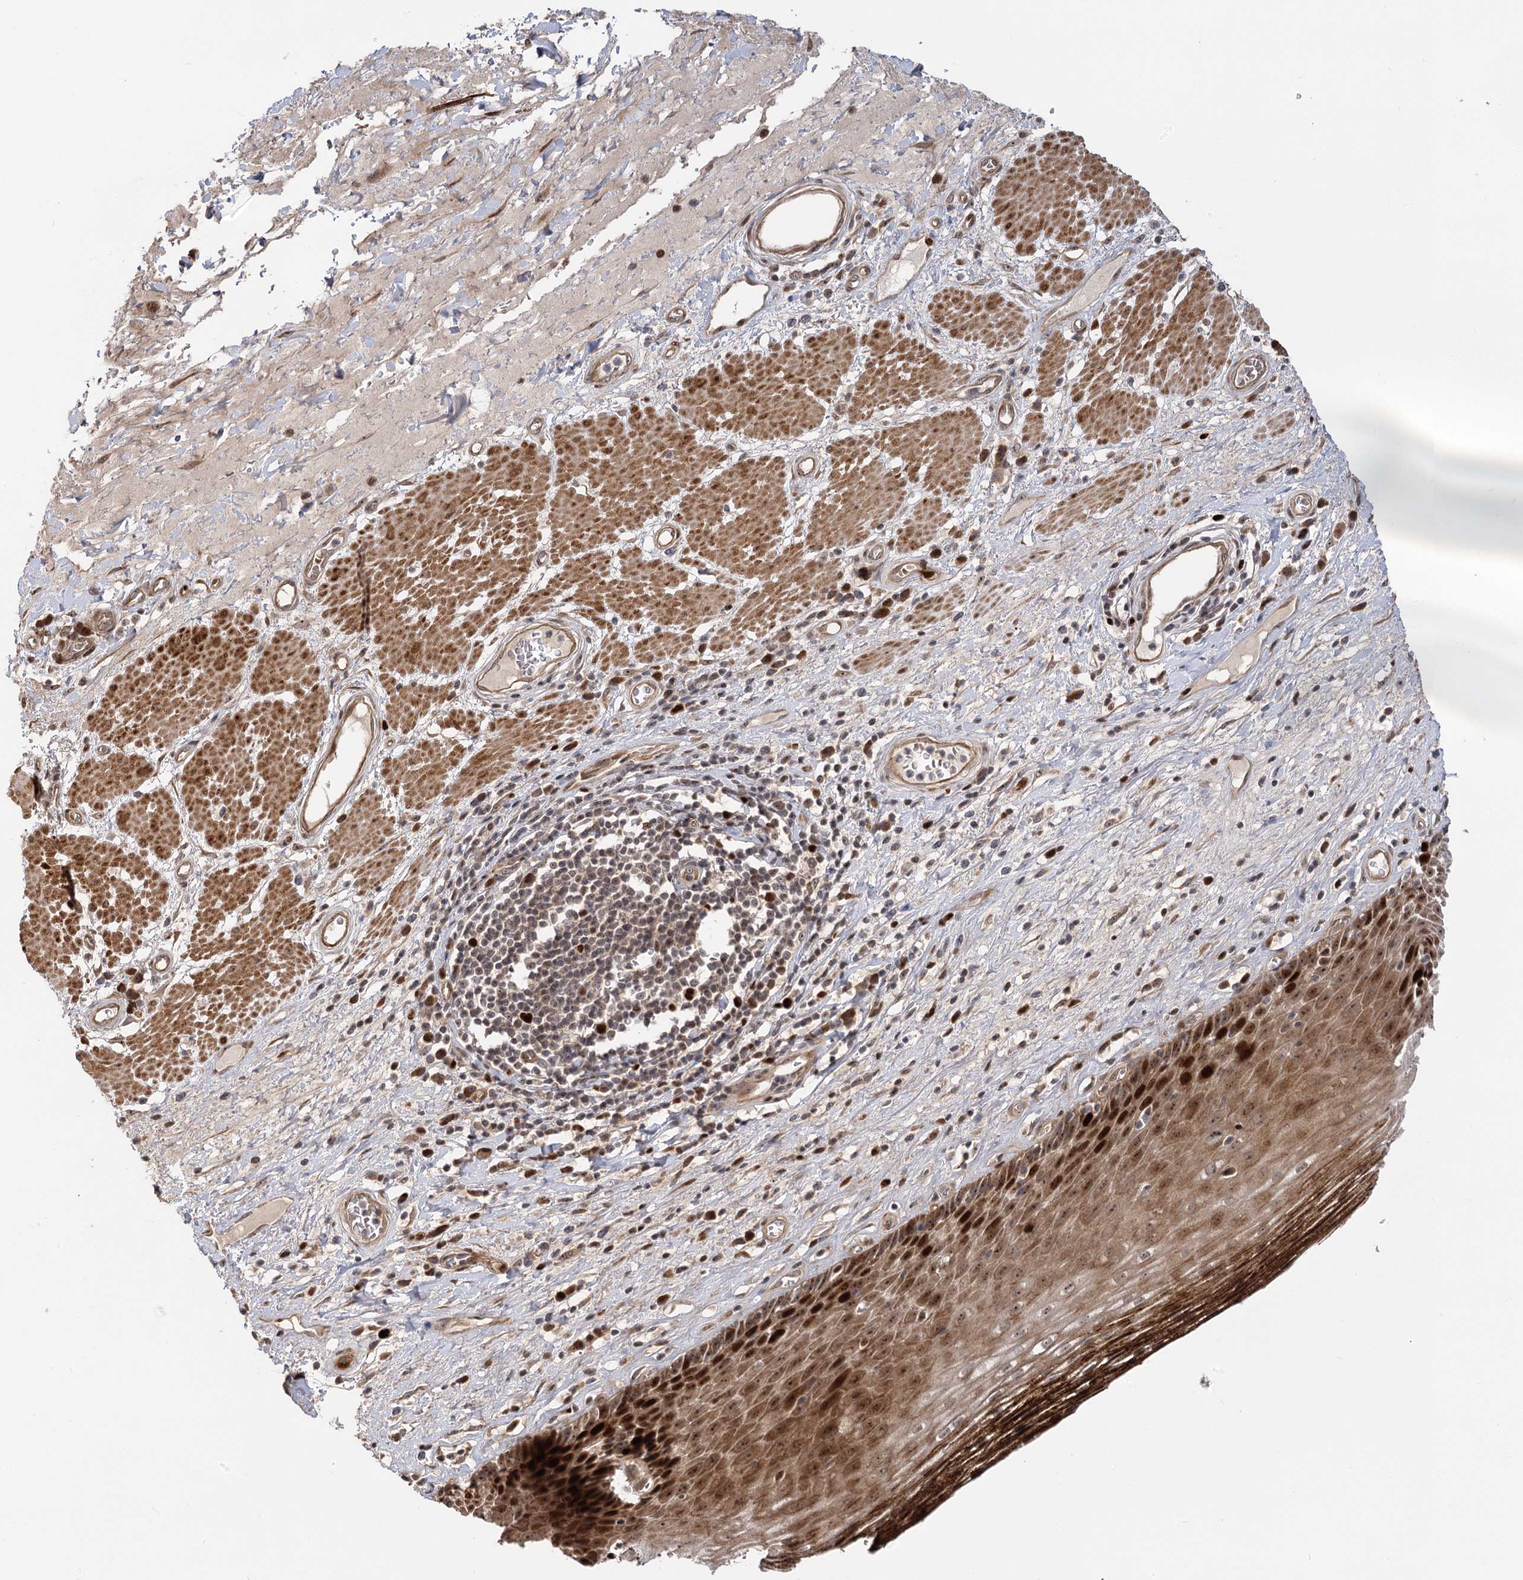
{"staining": {"intensity": "strong", "quantity": ">75%", "location": "cytoplasmic/membranous,nuclear"}, "tissue": "esophagus", "cell_type": "Squamous epithelial cells", "image_type": "normal", "snomed": [{"axis": "morphology", "description": "Normal tissue, NOS"}, {"axis": "topography", "description": "Esophagus"}], "caption": "Brown immunohistochemical staining in unremarkable human esophagus reveals strong cytoplasmic/membranous,nuclear staining in approximately >75% of squamous epithelial cells.", "gene": "PIK3C2A", "patient": {"sex": "male", "age": 62}}